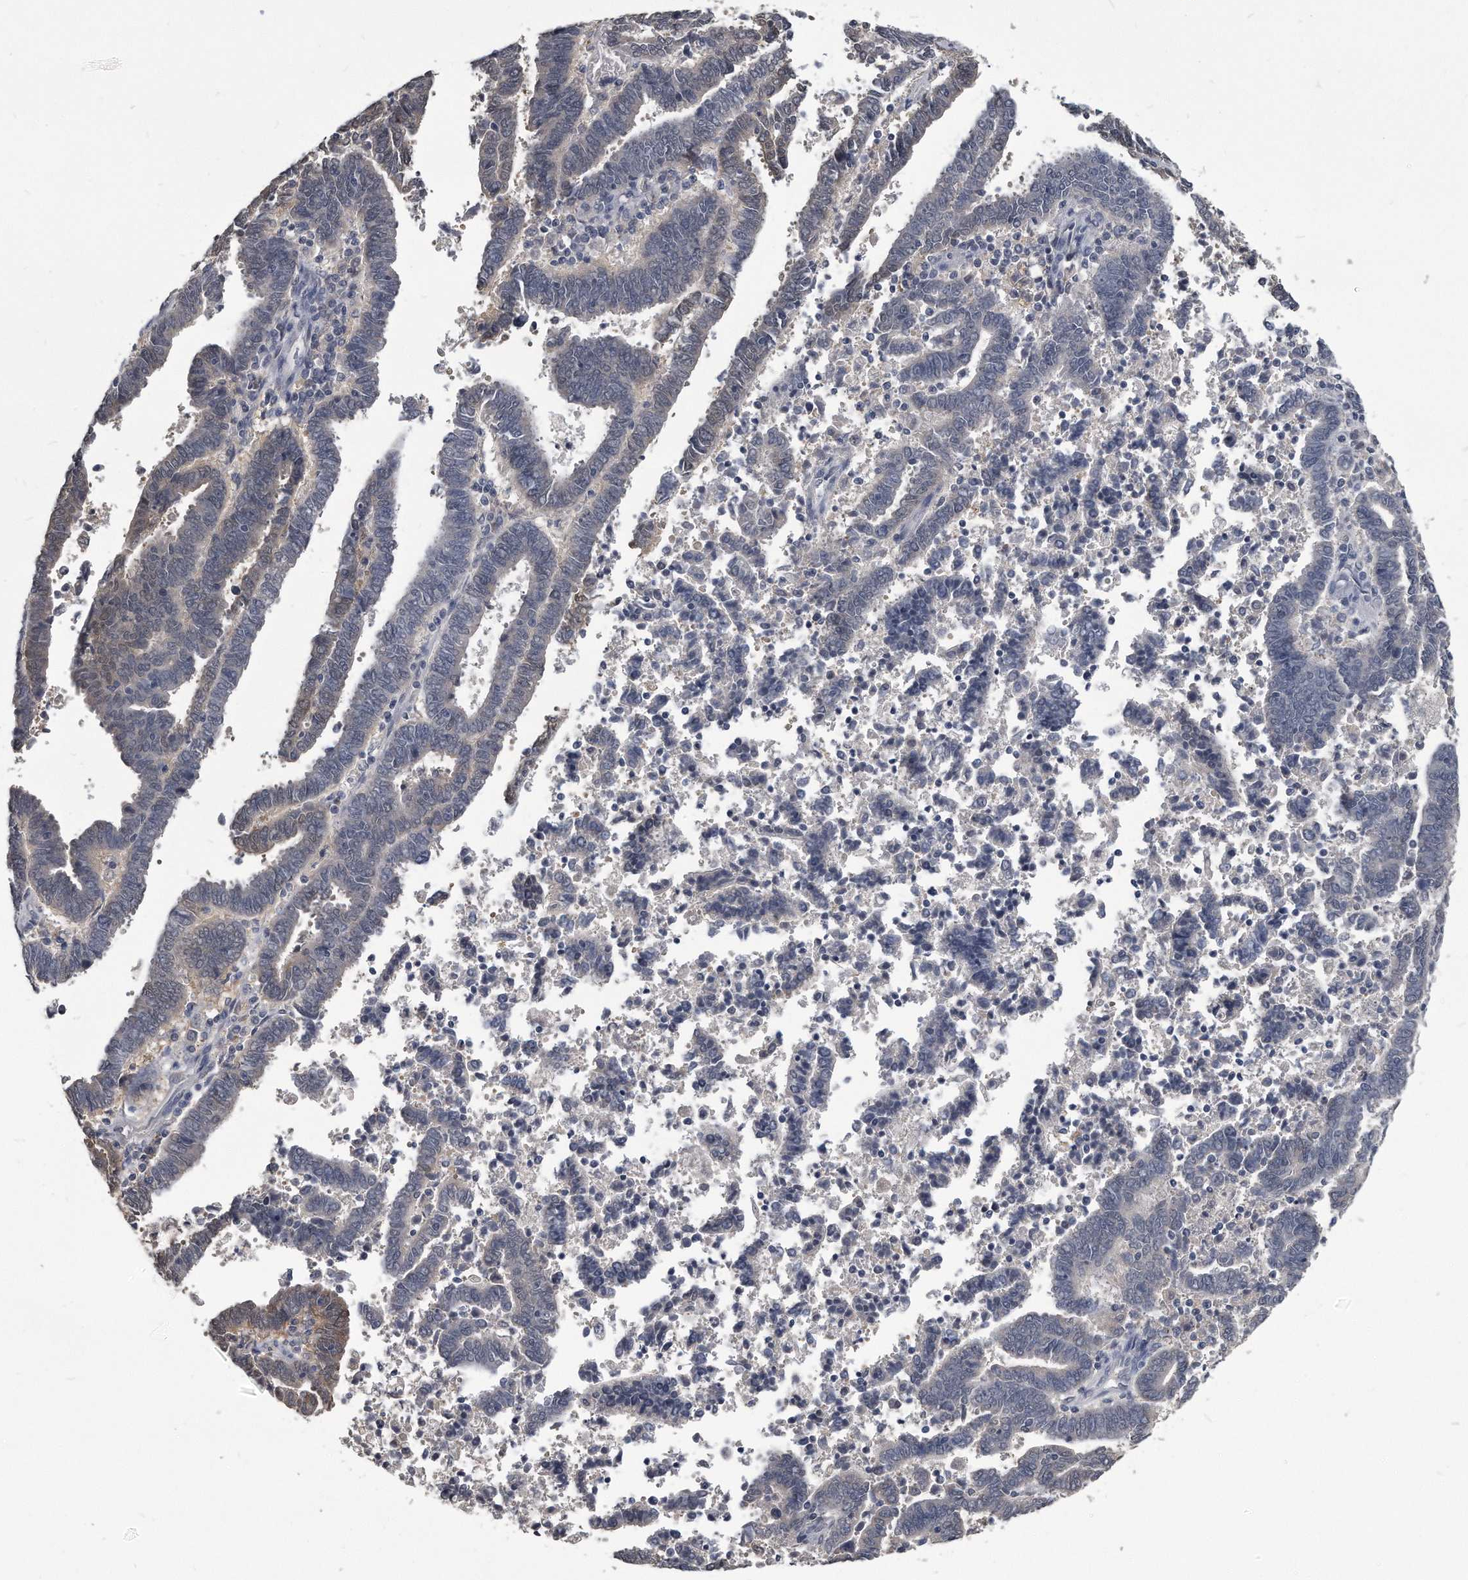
{"staining": {"intensity": "weak", "quantity": "<25%", "location": "cytoplasmic/membranous"}, "tissue": "endometrial cancer", "cell_type": "Tumor cells", "image_type": "cancer", "snomed": [{"axis": "morphology", "description": "Adenocarcinoma, NOS"}, {"axis": "topography", "description": "Uterus"}], "caption": "Immunohistochemical staining of adenocarcinoma (endometrial) shows no significant positivity in tumor cells. (DAB immunohistochemistry, high magnification).", "gene": "PDXK", "patient": {"sex": "female", "age": 83}}